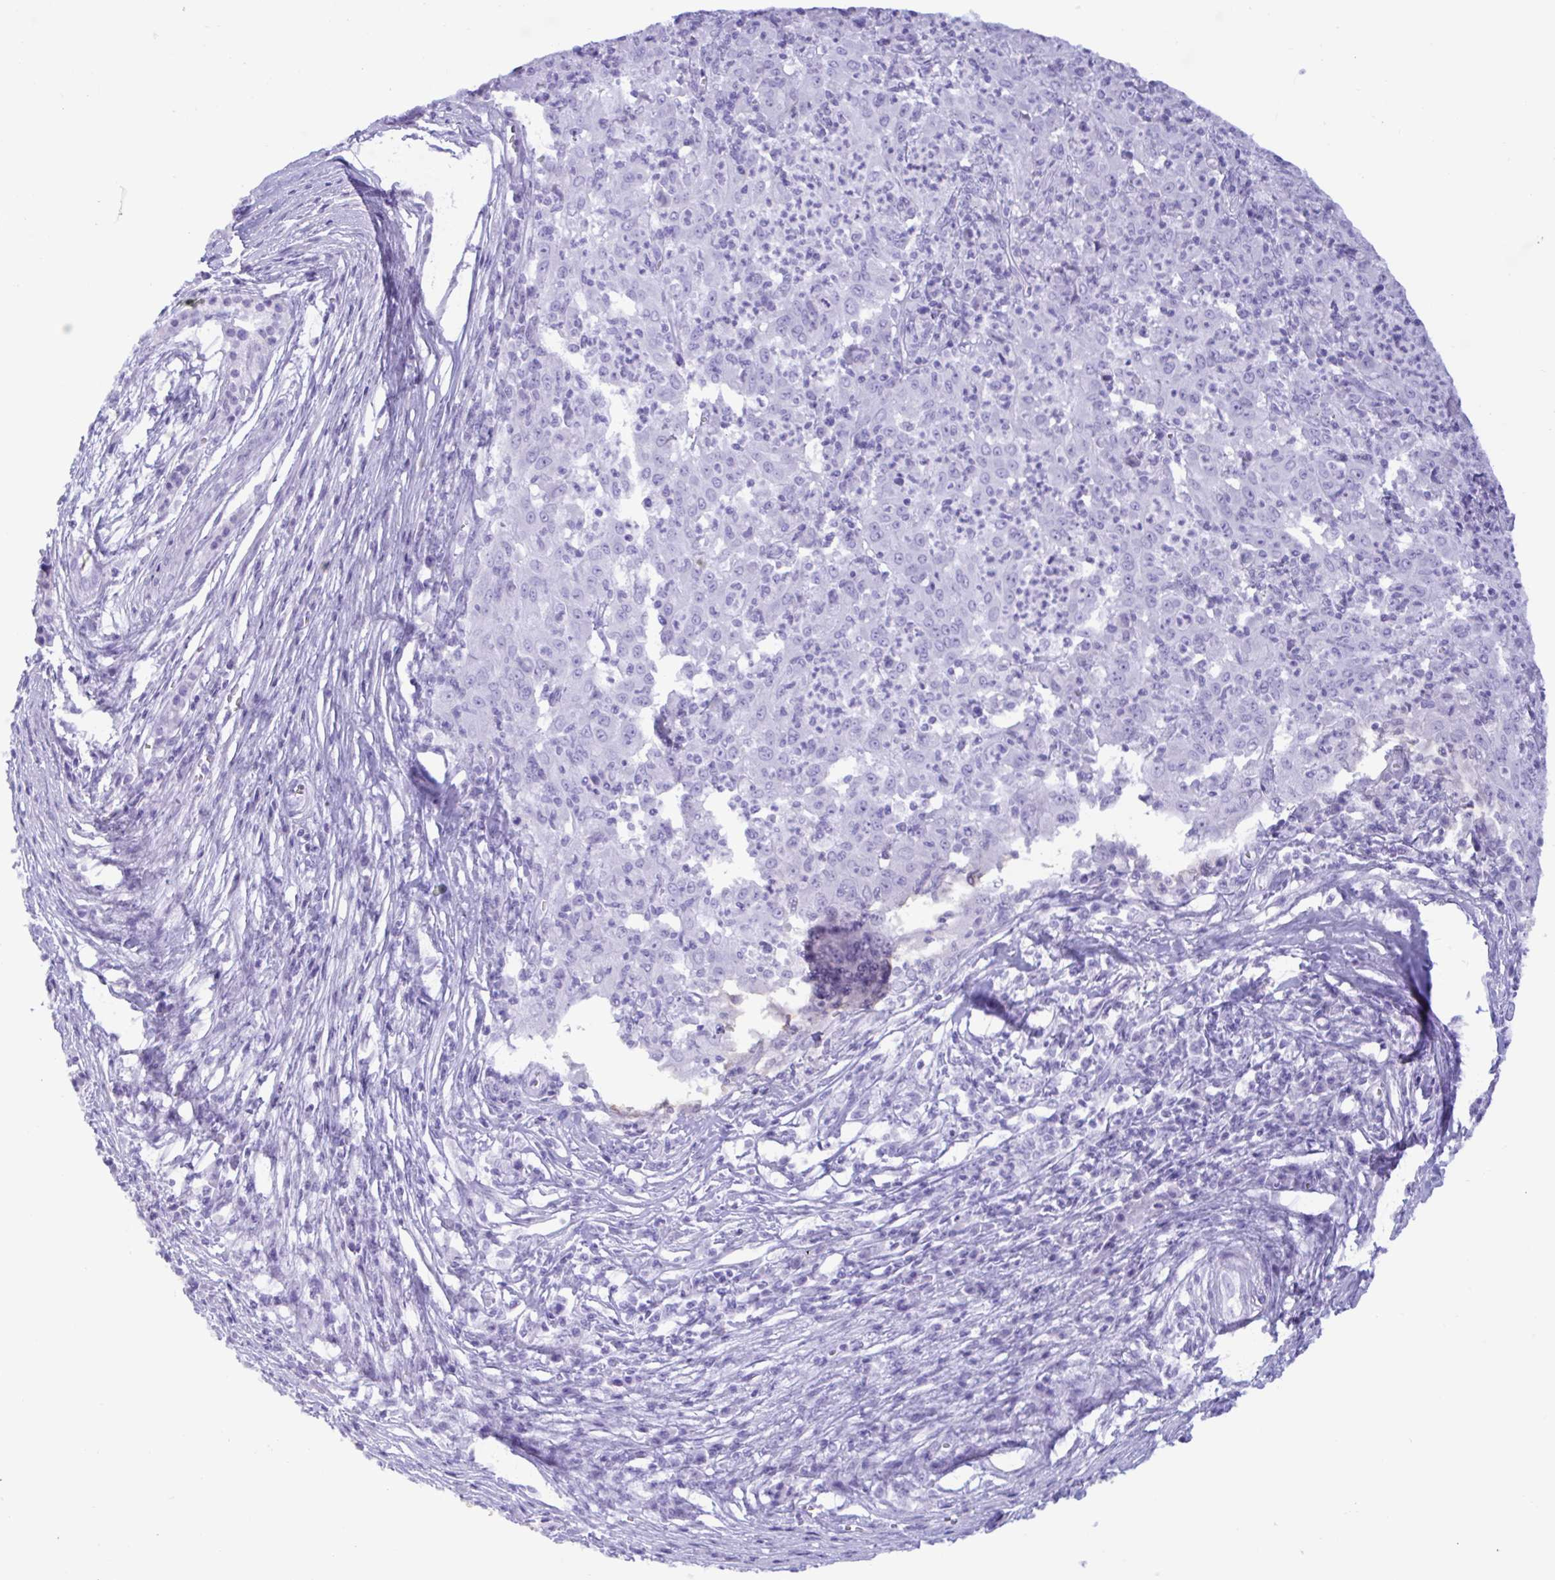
{"staining": {"intensity": "negative", "quantity": "none", "location": "none"}, "tissue": "pancreatic cancer", "cell_type": "Tumor cells", "image_type": "cancer", "snomed": [{"axis": "morphology", "description": "Adenocarcinoma, NOS"}, {"axis": "topography", "description": "Pancreas"}], "caption": "An immunohistochemistry (IHC) micrograph of pancreatic adenocarcinoma is shown. There is no staining in tumor cells of pancreatic adenocarcinoma. The staining was performed using DAB (3,3'-diaminobenzidine) to visualize the protein expression in brown, while the nuclei were stained in blue with hematoxylin (Magnification: 20x).", "gene": "MRGPRG", "patient": {"sex": "male", "age": 63}}